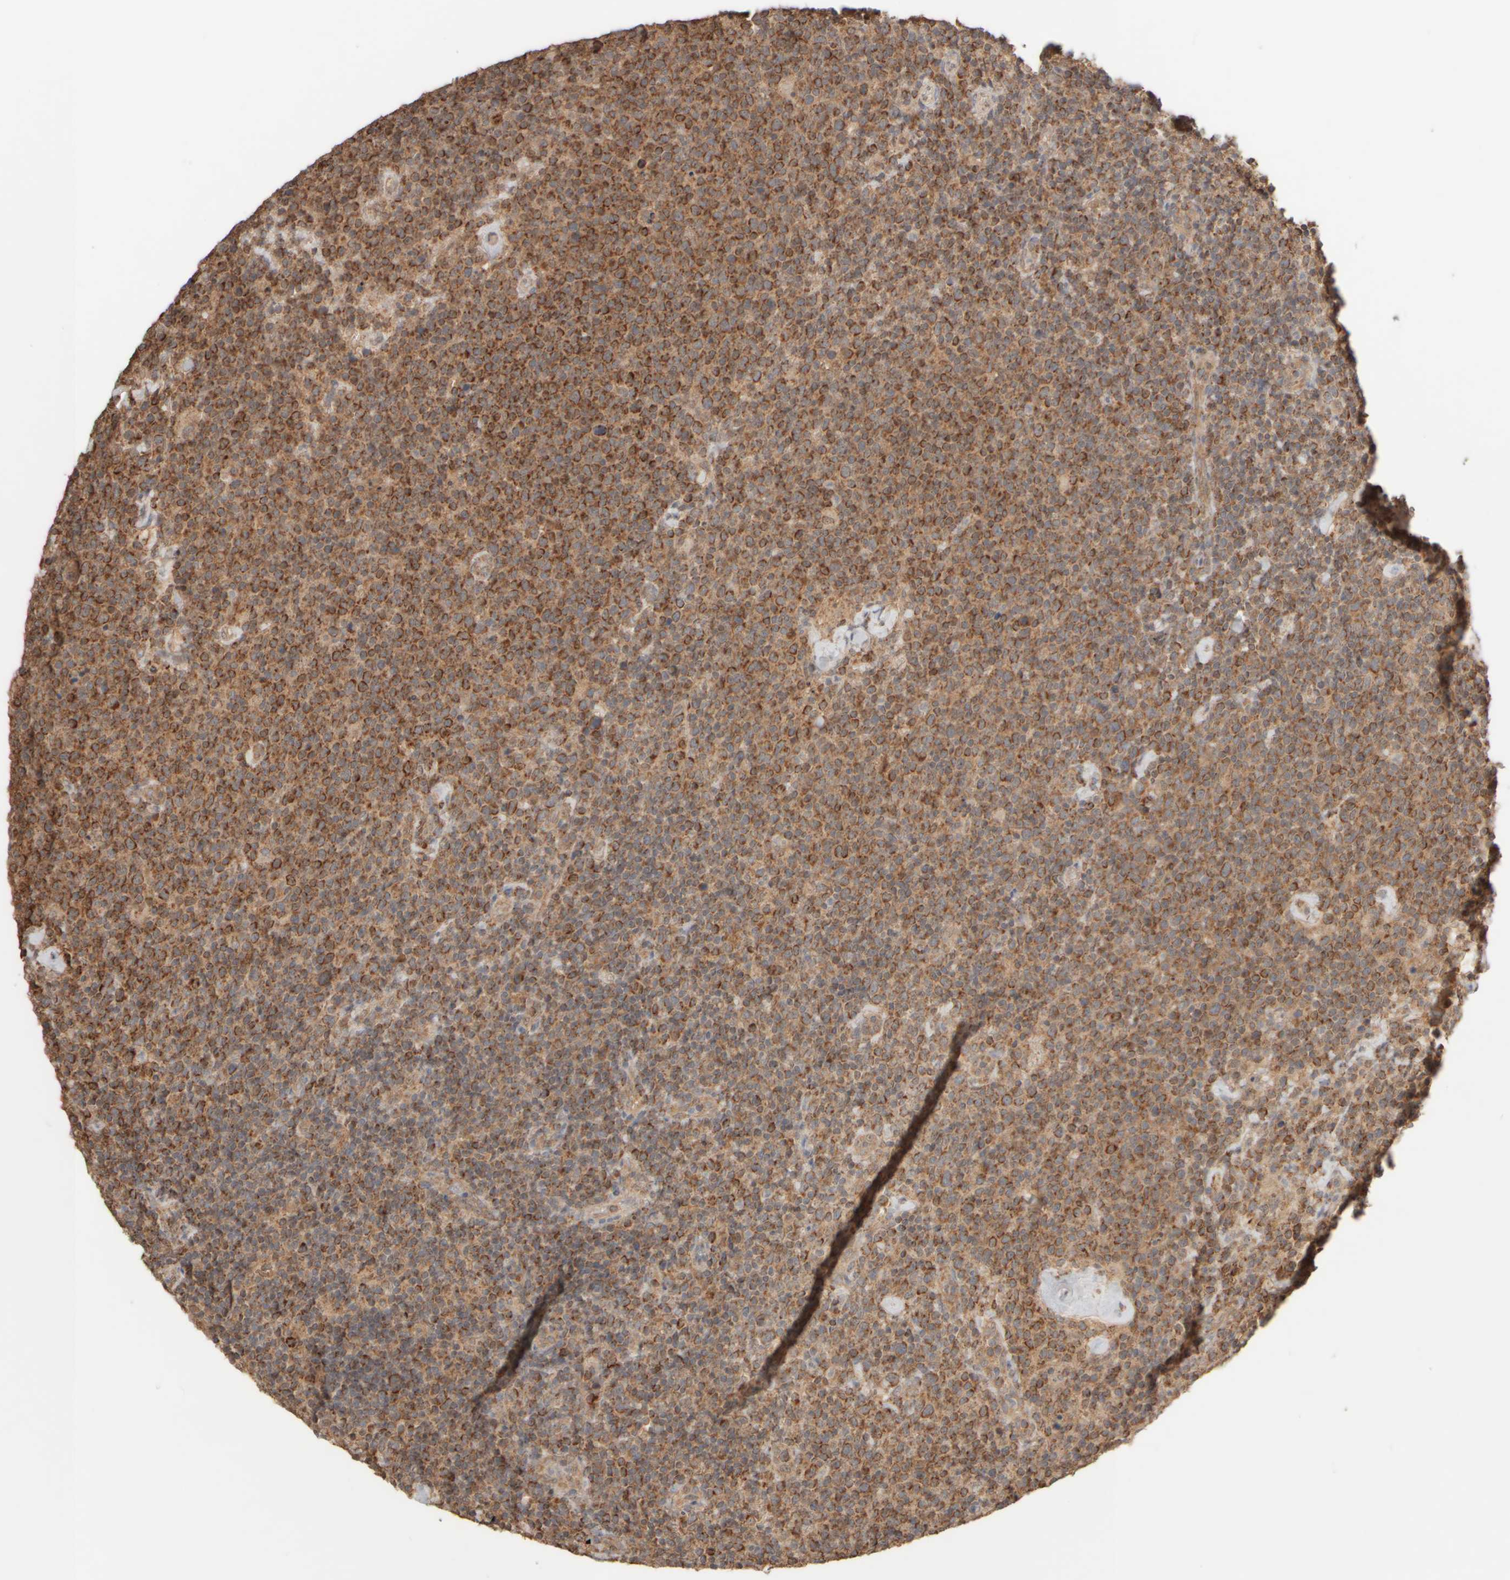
{"staining": {"intensity": "strong", "quantity": "25%-75%", "location": "cytoplasmic/membranous"}, "tissue": "lymphoma", "cell_type": "Tumor cells", "image_type": "cancer", "snomed": [{"axis": "morphology", "description": "Malignant lymphoma, non-Hodgkin's type, High grade"}, {"axis": "topography", "description": "Lymph node"}], "caption": "Immunohistochemical staining of high-grade malignant lymphoma, non-Hodgkin's type reveals high levels of strong cytoplasmic/membranous staining in approximately 25%-75% of tumor cells. (brown staining indicates protein expression, while blue staining denotes nuclei).", "gene": "EIF2B3", "patient": {"sex": "male", "age": 61}}